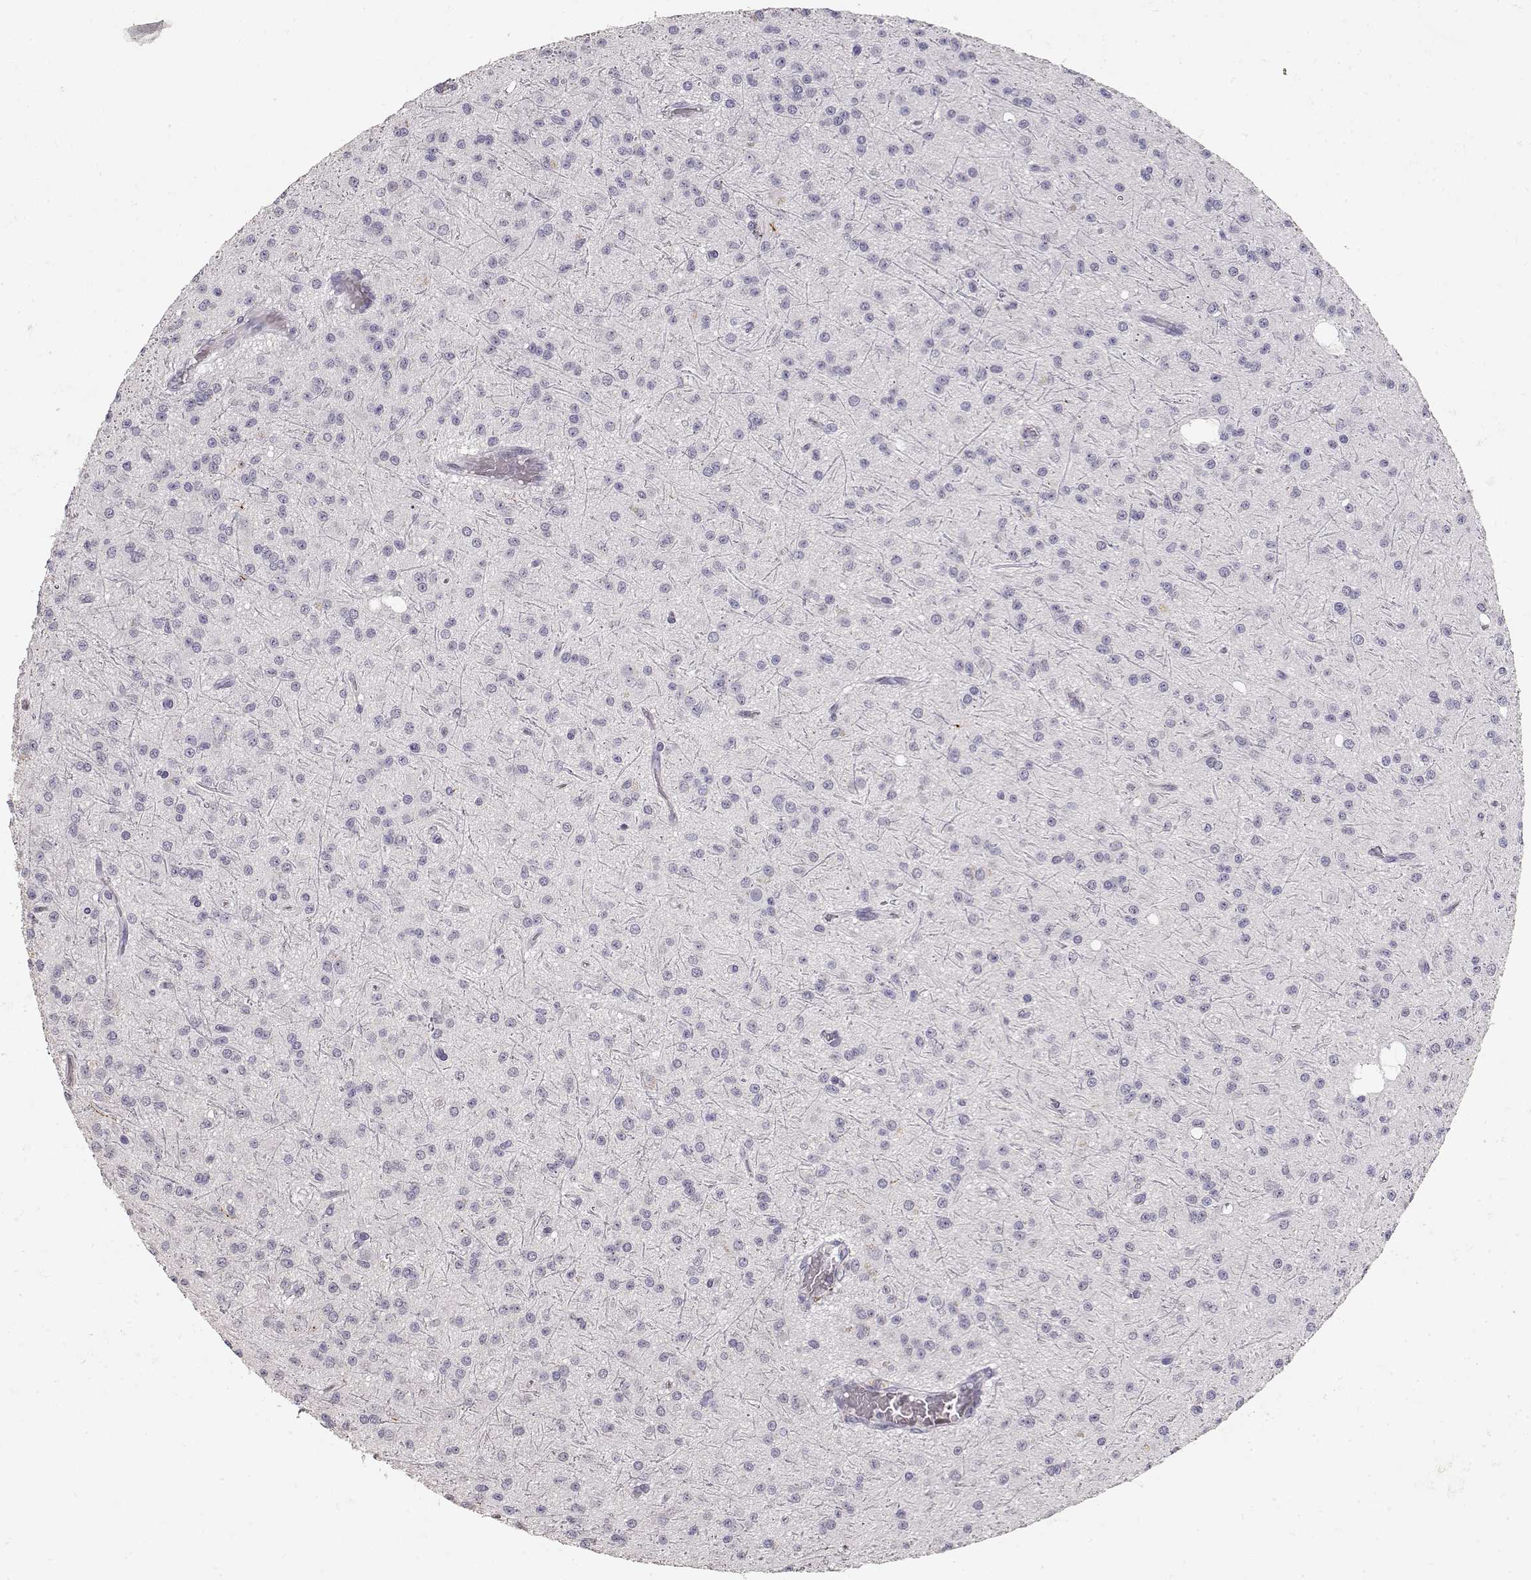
{"staining": {"intensity": "negative", "quantity": "none", "location": "none"}, "tissue": "glioma", "cell_type": "Tumor cells", "image_type": "cancer", "snomed": [{"axis": "morphology", "description": "Glioma, malignant, Low grade"}, {"axis": "topography", "description": "Brain"}], "caption": "The image demonstrates no significant staining in tumor cells of malignant low-grade glioma.", "gene": "TPH2", "patient": {"sex": "male", "age": 27}}